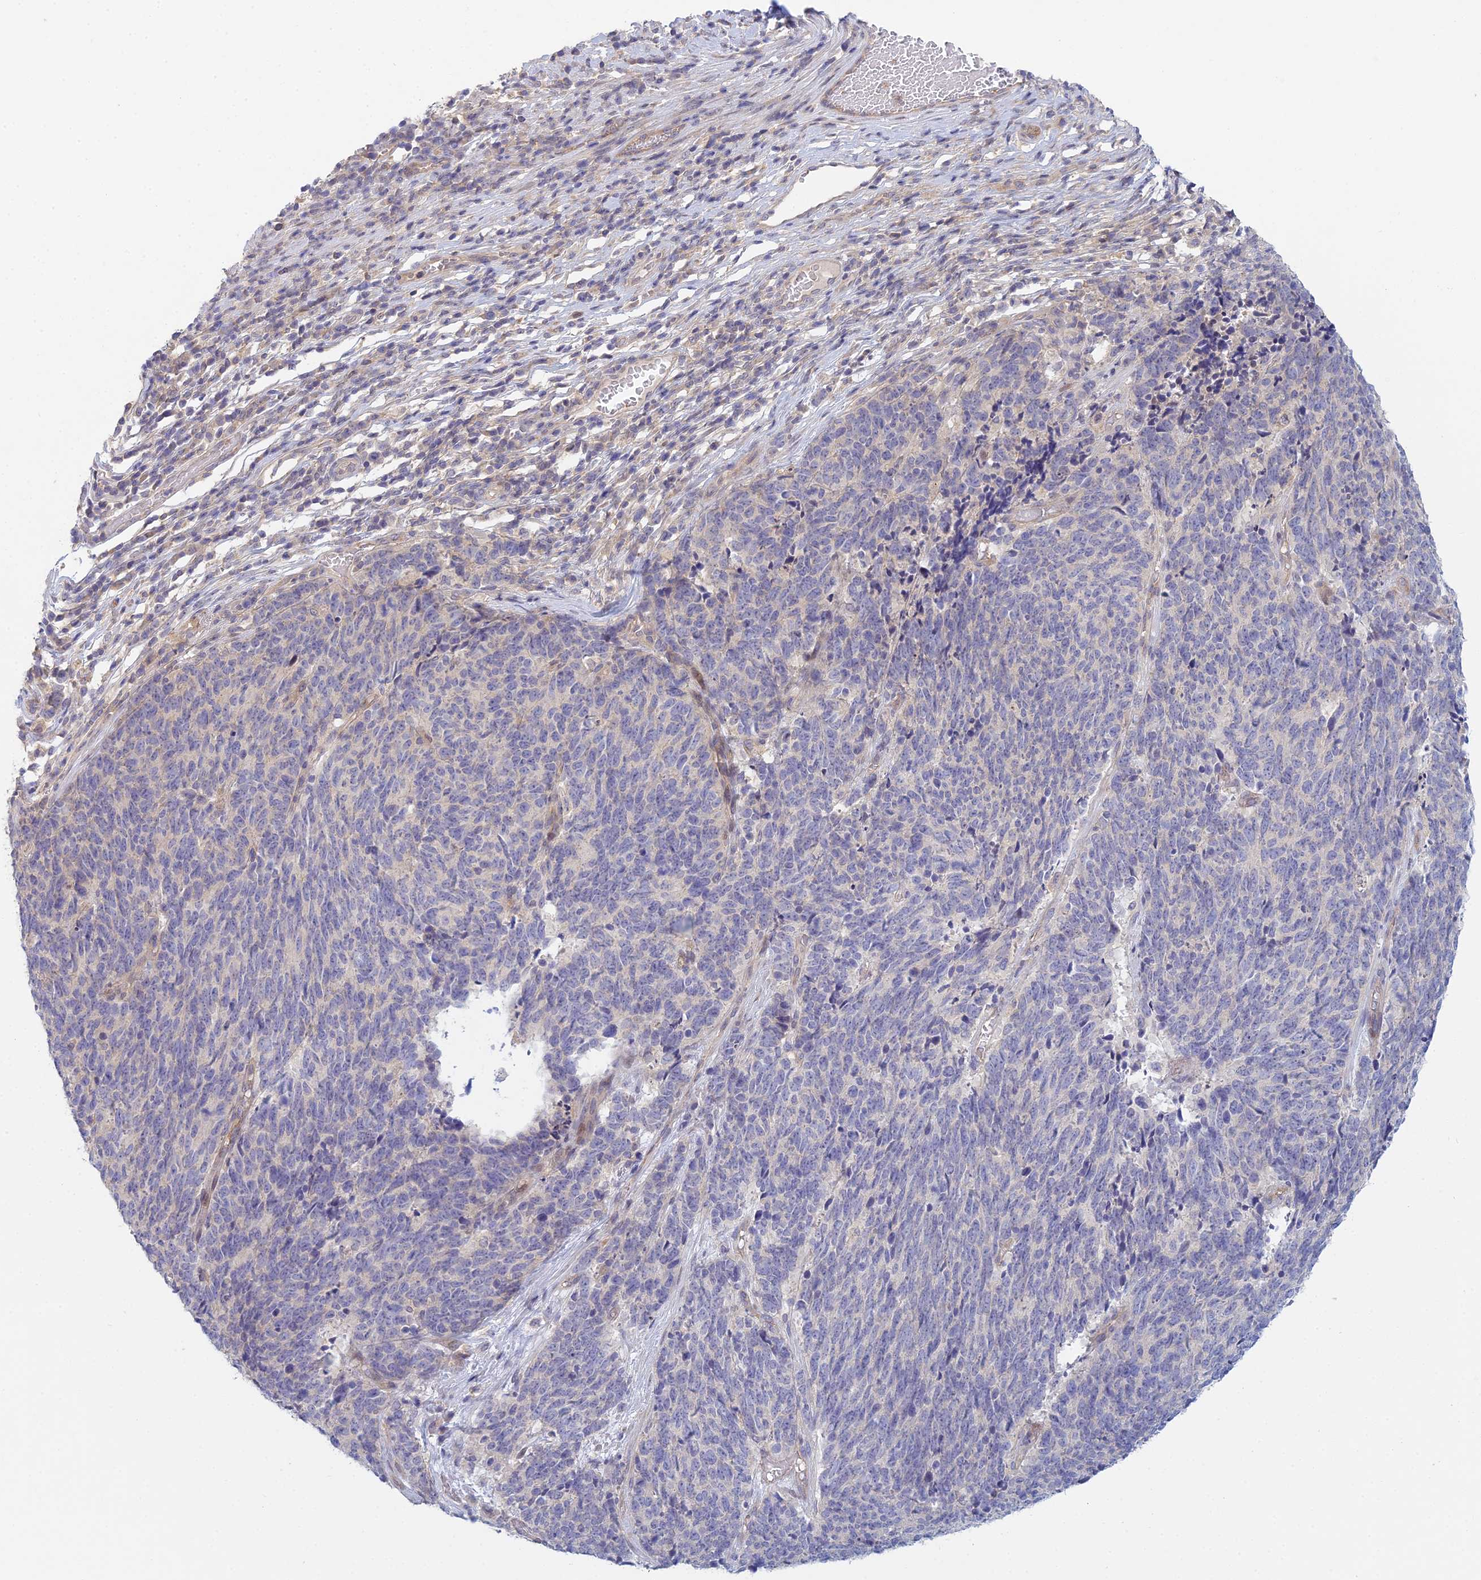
{"staining": {"intensity": "negative", "quantity": "none", "location": "none"}, "tissue": "cervical cancer", "cell_type": "Tumor cells", "image_type": "cancer", "snomed": [{"axis": "morphology", "description": "Squamous cell carcinoma, NOS"}, {"axis": "topography", "description": "Cervix"}], "caption": "Immunohistochemical staining of squamous cell carcinoma (cervical) displays no significant positivity in tumor cells.", "gene": "METTL26", "patient": {"sex": "female", "age": 29}}